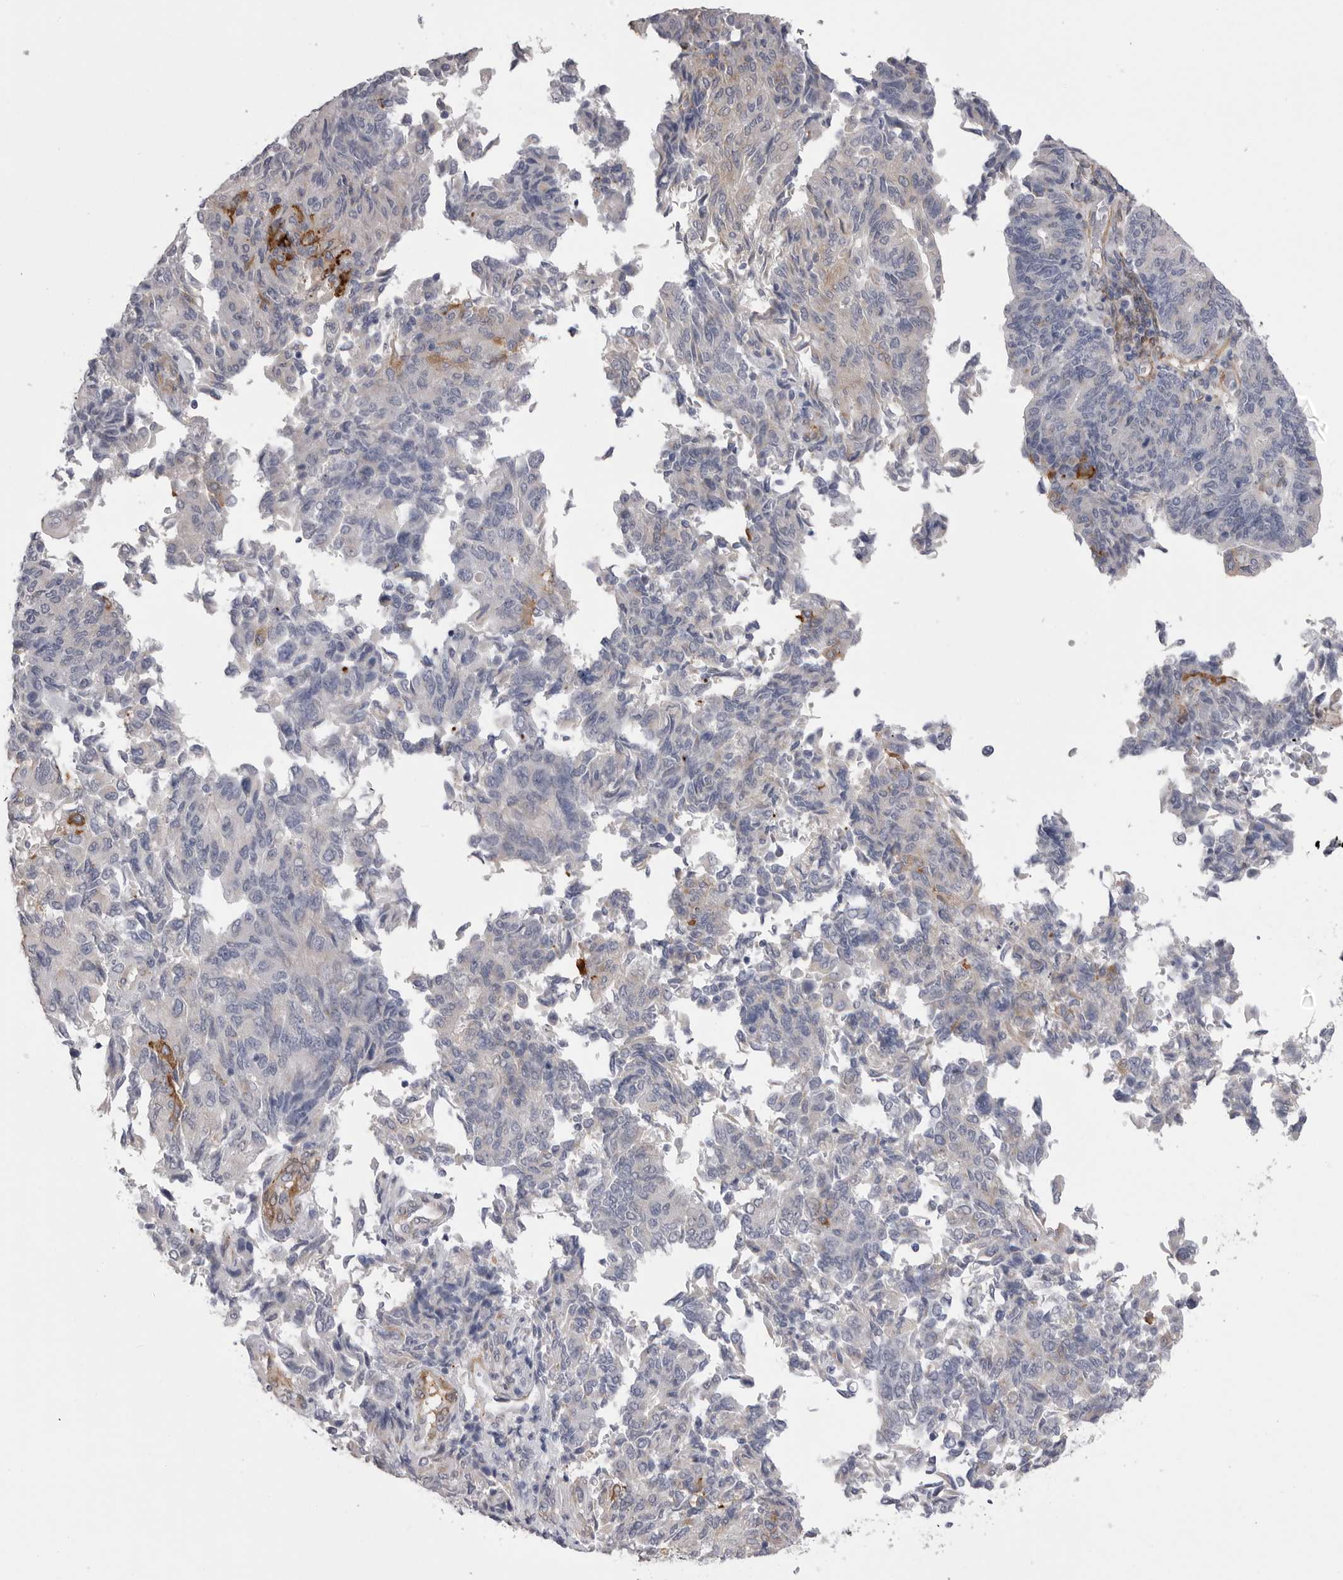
{"staining": {"intensity": "moderate", "quantity": "<25%", "location": "cytoplasmic/membranous"}, "tissue": "endometrial cancer", "cell_type": "Tumor cells", "image_type": "cancer", "snomed": [{"axis": "morphology", "description": "Adenocarcinoma, NOS"}, {"axis": "topography", "description": "Endometrium"}], "caption": "Human endometrial adenocarcinoma stained with a protein marker exhibits moderate staining in tumor cells.", "gene": "AKAP12", "patient": {"sex": "female", "age": 80}}